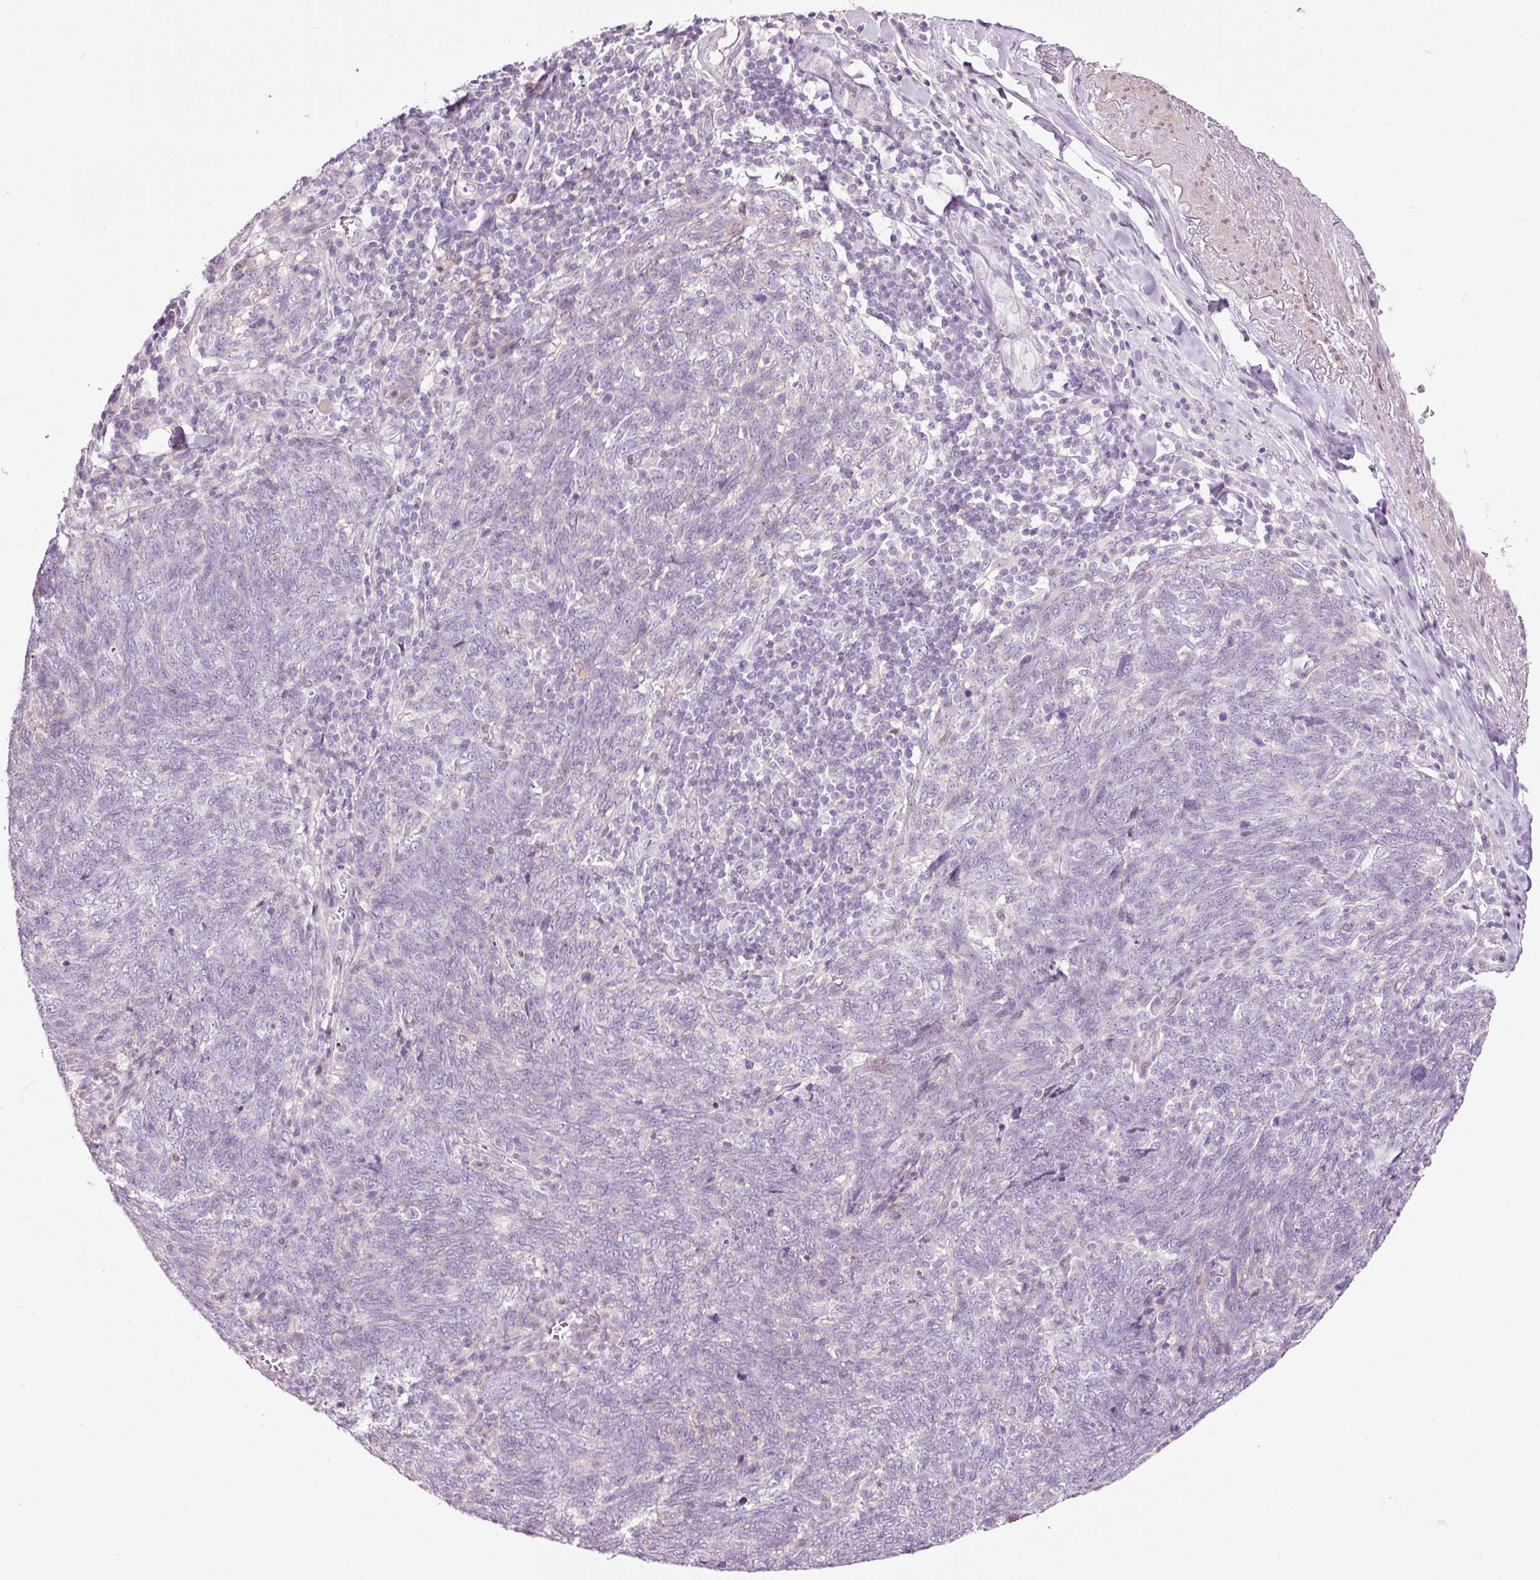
{"staining": {"intensity": "negative", "quantity": "none", "location": "none"}, "tissue": "lung cancer", "cell_type": "Tumor cells", "image_type": "cancer", "snomed": [{"axis": "morphology", "description": "Squamous cell carcinoma, NOS"}, {"axis": "topography", "description": "Lung"}], "caption": "The image reveals no significant staining in tumor cells of lung cancer. (DAB (3,3'-diaminobenzidine) IHC visualized using brightfield microscopy, high magnification).", "gene": "FCRL4", "patient": {"sex": "female", "age": 72}}